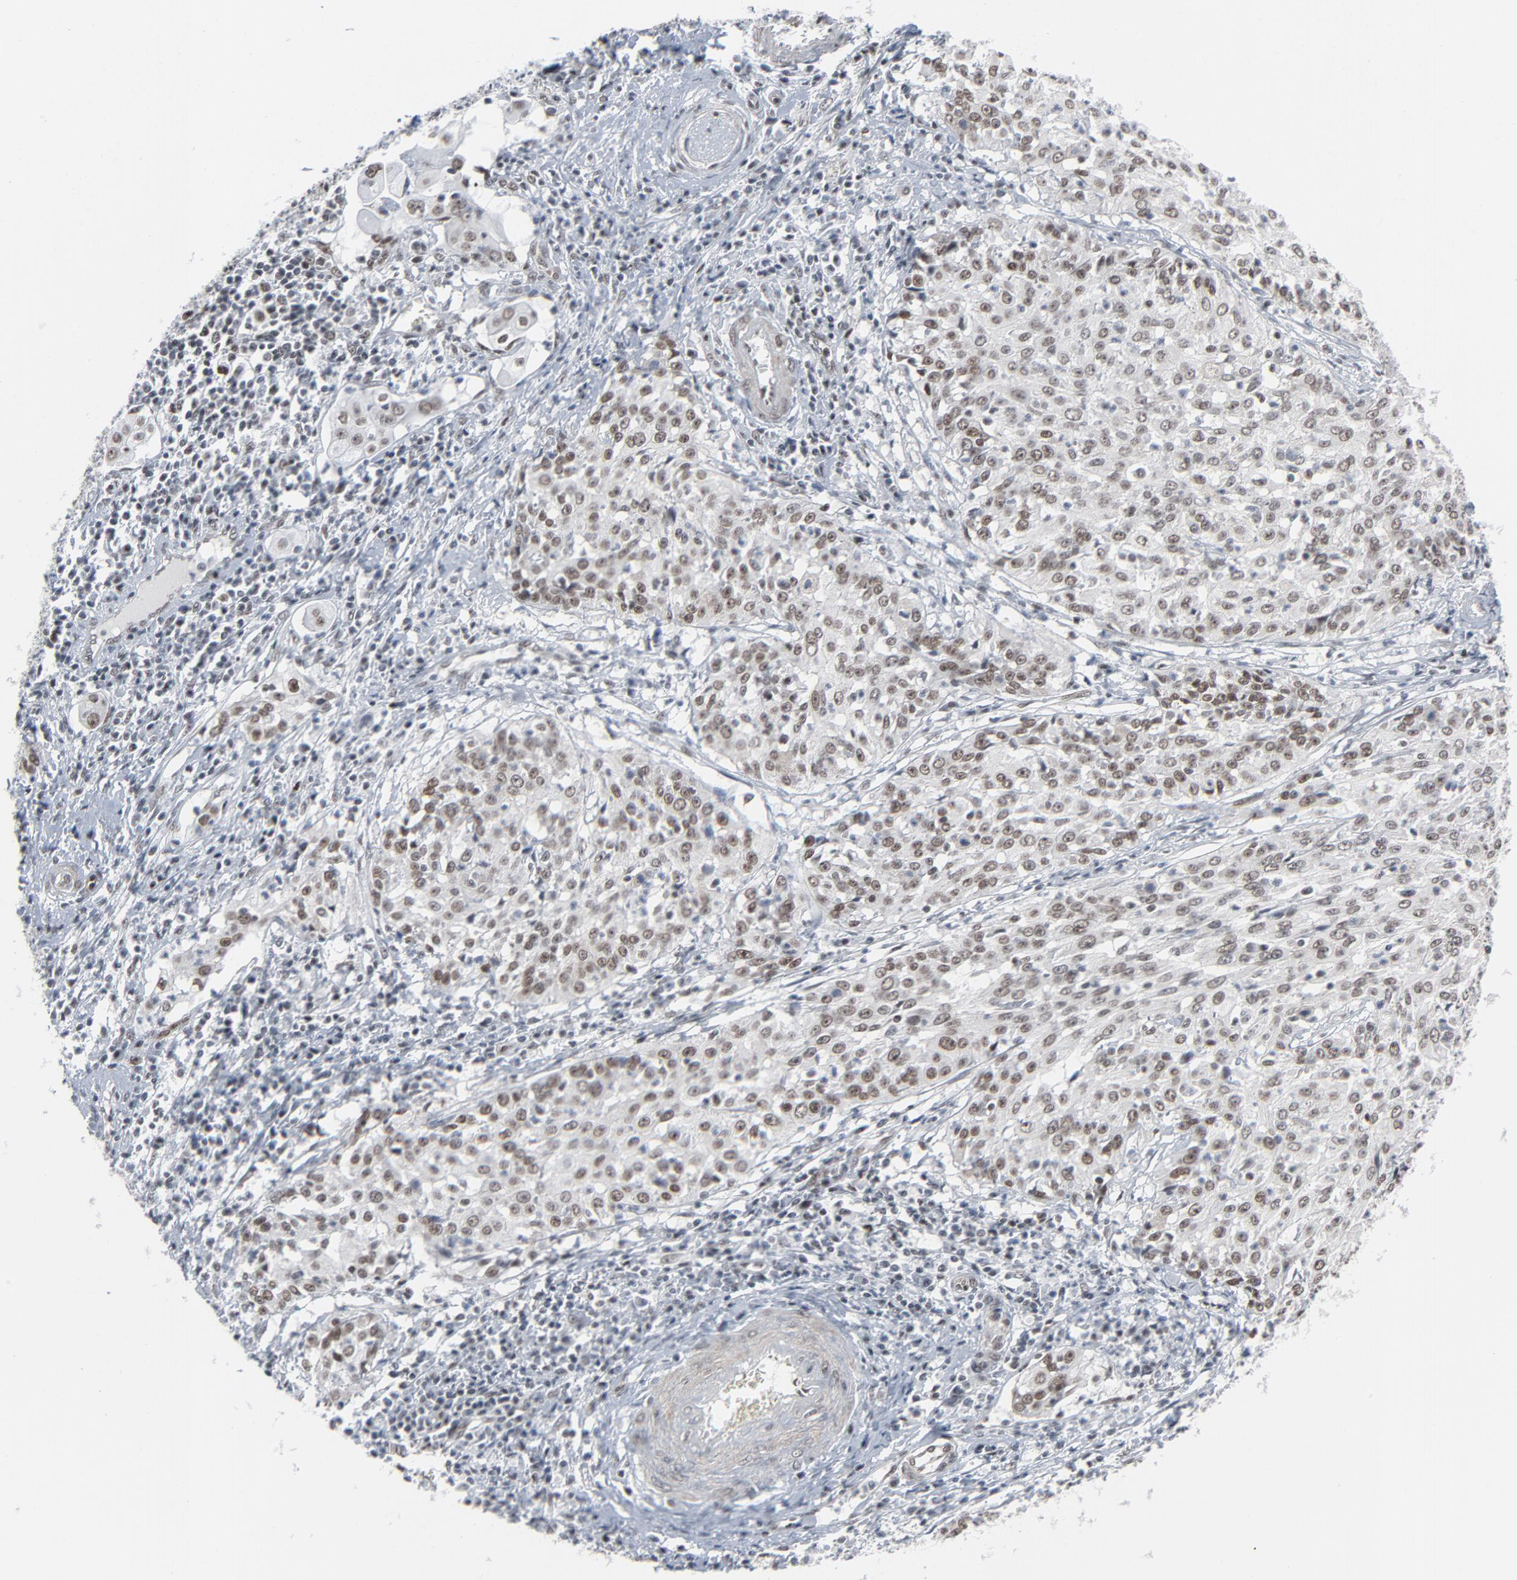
{"staining": {"intensity": "moderate", "quantity": "25%-75%", "location": "nuclear"}, "tissue": "cervical cancer", "cell_type": "Tumor cells", "image_type": "cancer", "snomed": [{"axis": "morphology", "description": "Squamous cell carcinoma, NOS"}, {"axis": "topography", "description": "Cervix"}], "caption": "Moderate nuclear expression for a protein is identified in about 25%-75% of tumor cells of cervical squamous cell carcinoma using IHC.", "gene": "FBXO28", "patient": {"sex": "female", "age": 39}}